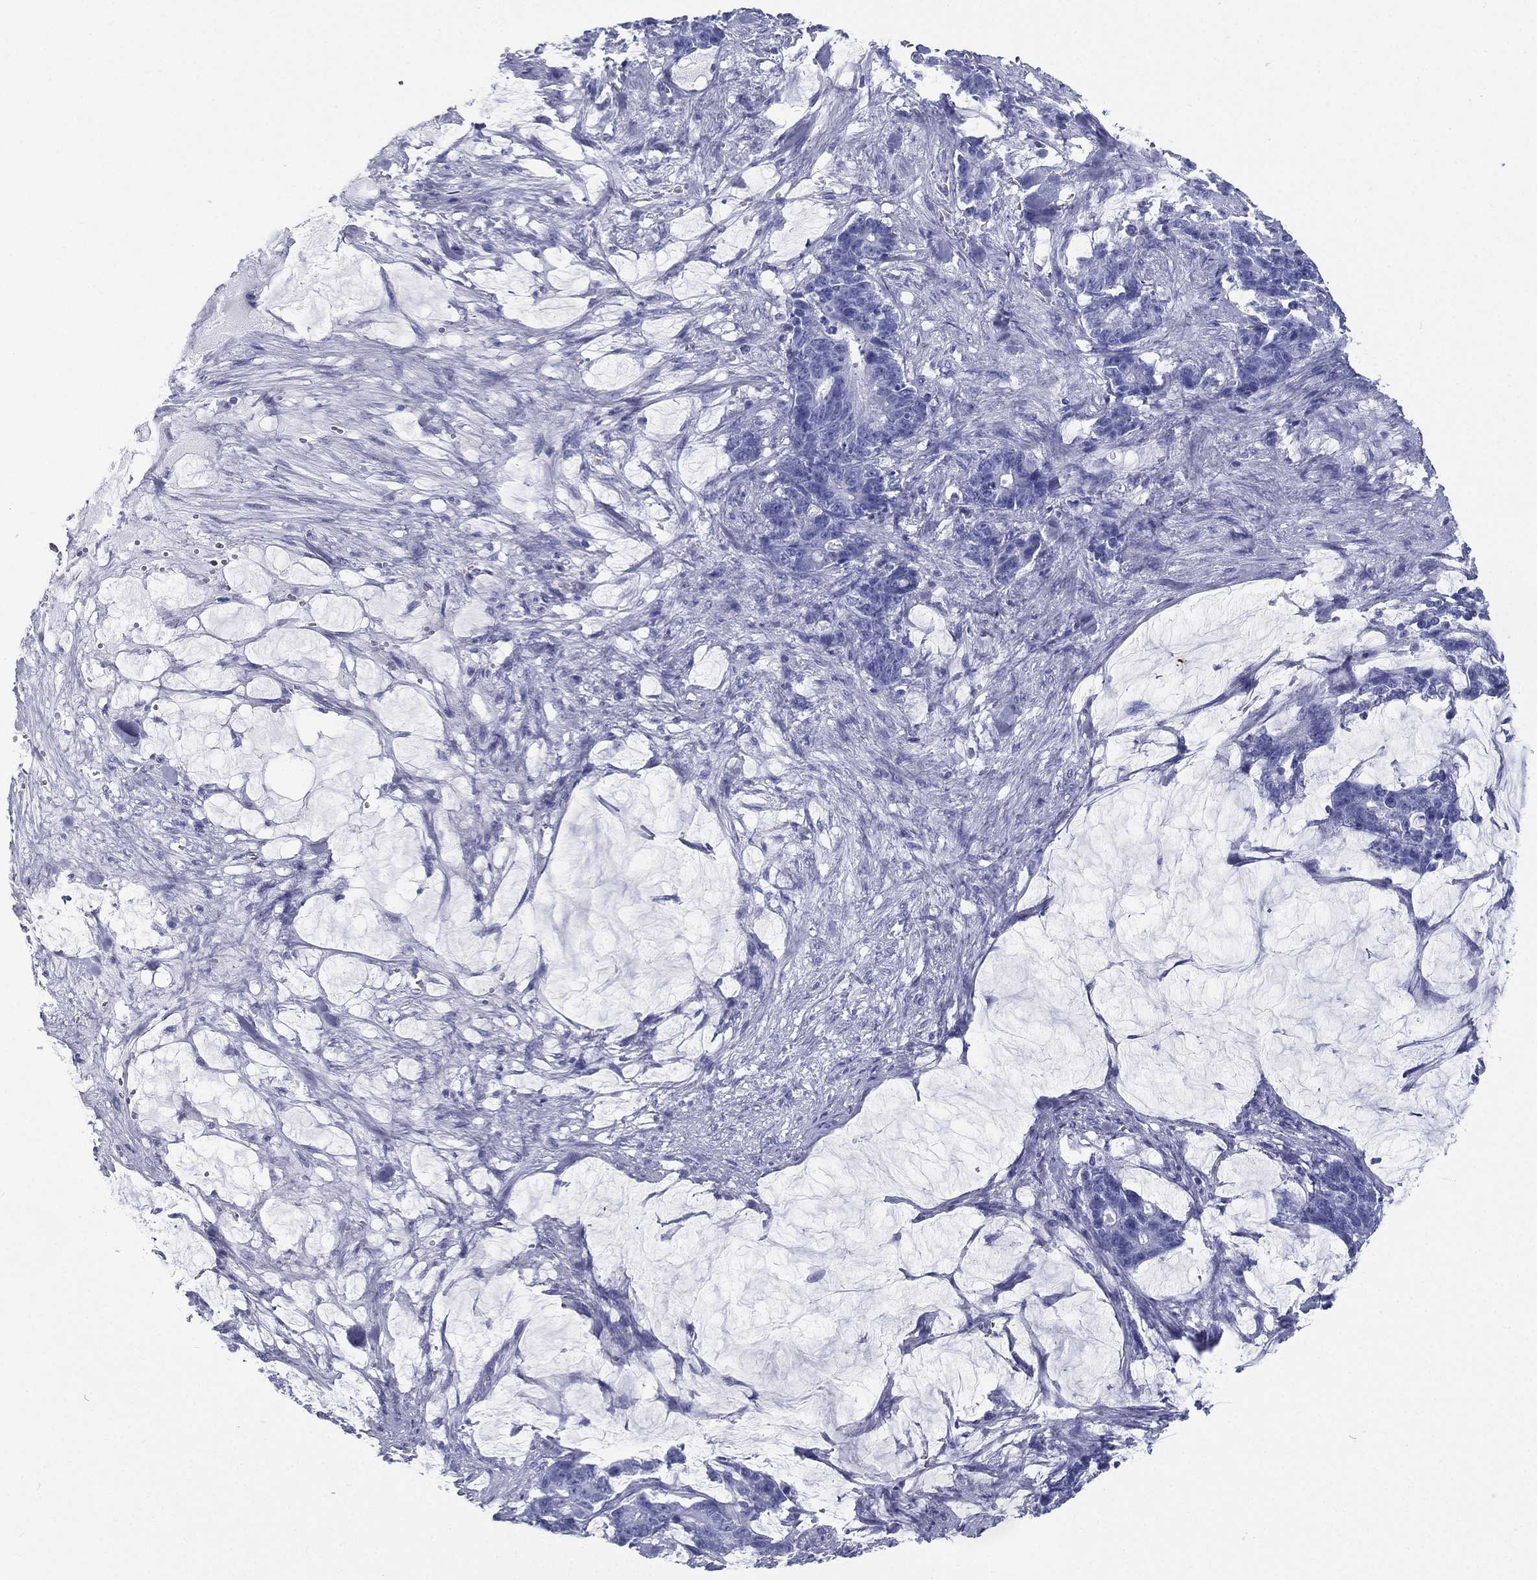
{"staining": {"intensity": "negative", "quantity": "none", "location": "none"}, "tissue": "stomach cancer", "cell_type": "Tumor cells", "image_type": "cancer", "snomed": [{"axis": "morphology", "description": "Normal tissue, NOS"}, {"axis": "morphology", "description": "Adenocarcinoma, NOS"}, {"axis": "topography", "description": "Stomach"}], "caption": "An immunohistochemistry micrograph of stomach cancer is shown. There is no staining in tumor cells of stomach cancer.", "gene": "RSPH4A", "patient": {"sex": "female", "age": 64}}